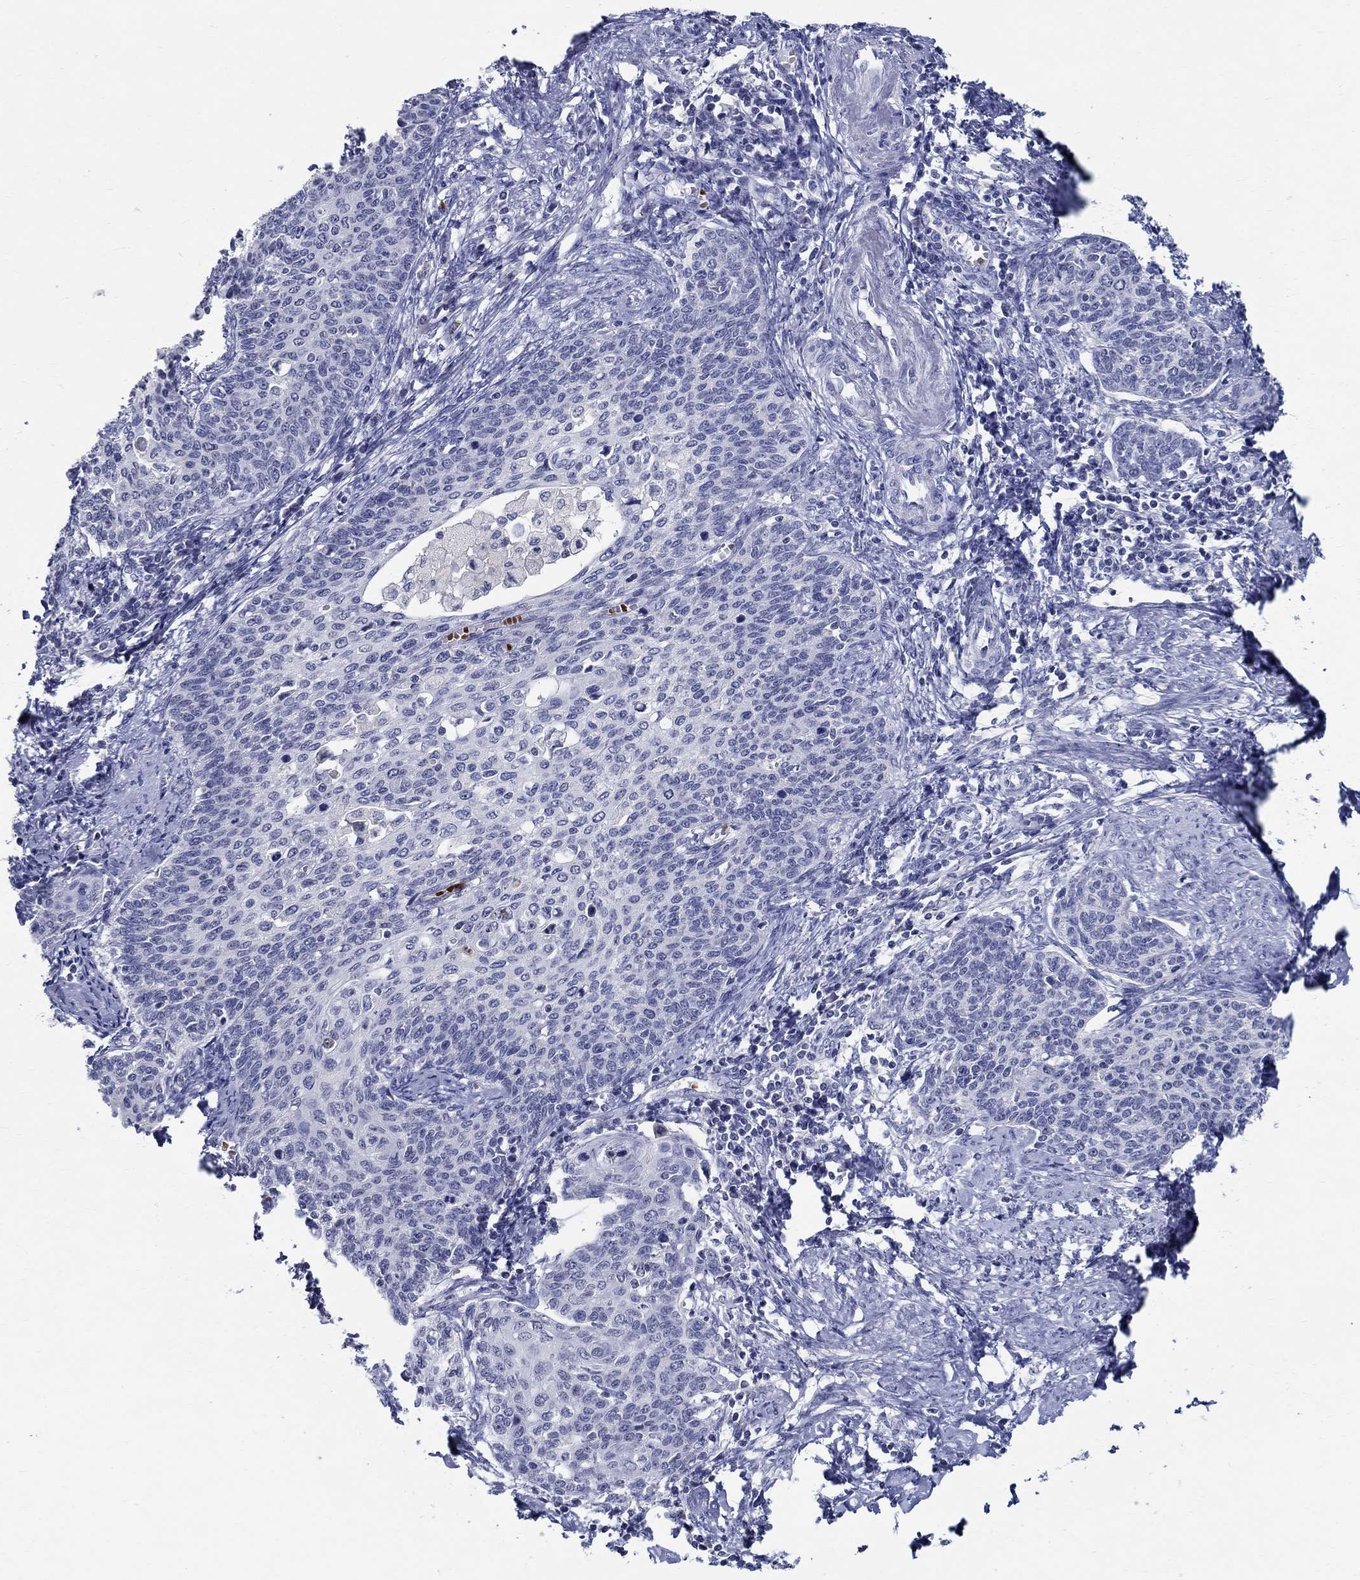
{"staining": {"intensity": "negative", "quantity": "none", "location": "none"}, "tissue": "cervical cancer", "cell_type": "Tumor cells", "image_type": "cancer", "snomed": [{"axis": "morphology", "description": "Normal tissue, NOS"}, {"axis": "morphology", "description": "Squamous cell carcinoma, NOS"}, {"axis": "topography", "description": "Cervix"}], "caption": "Immunohistochemical staining of cervical squamous cell carcinoma displays no significant staining in tumor cells.", "gene": "CETN1", "patient": {"sex": "female", "age": 39}}